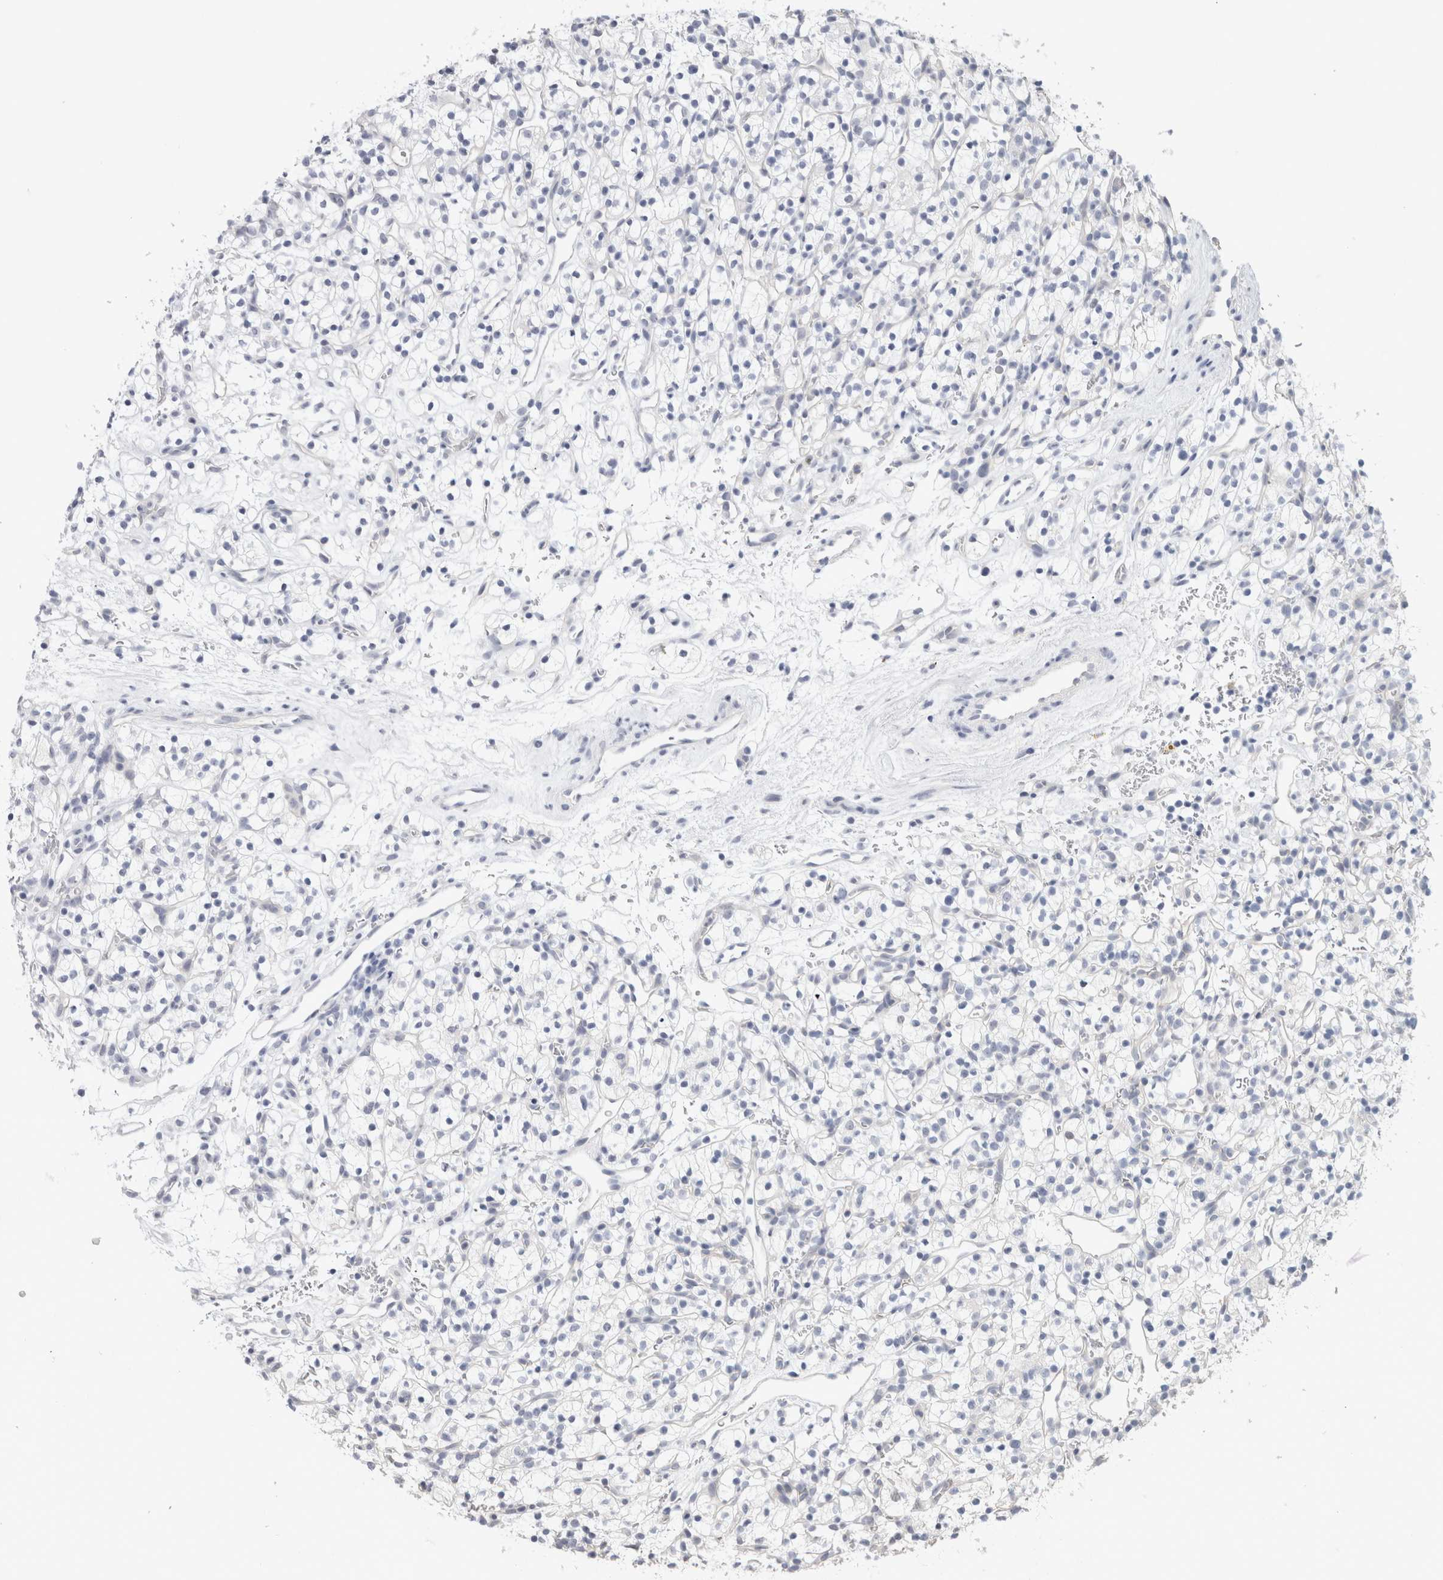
{"staining": {"intensity": "negative", "quantity": "none", "location": "none"}, "tissue": "renal cancer", "cell_type": "Tumor cells", "image_type": "cancer", "snomed": [{"axis": "morphology", "description": "Adenocarcinoma, NOS"}, {"axis": "topography", "description": "Kidney"}], "caption": "The image exhibits no staining of tumor cells in renal cancer.", "gene": "TONSL", "patient": {"sex": "female", "age": 57}}